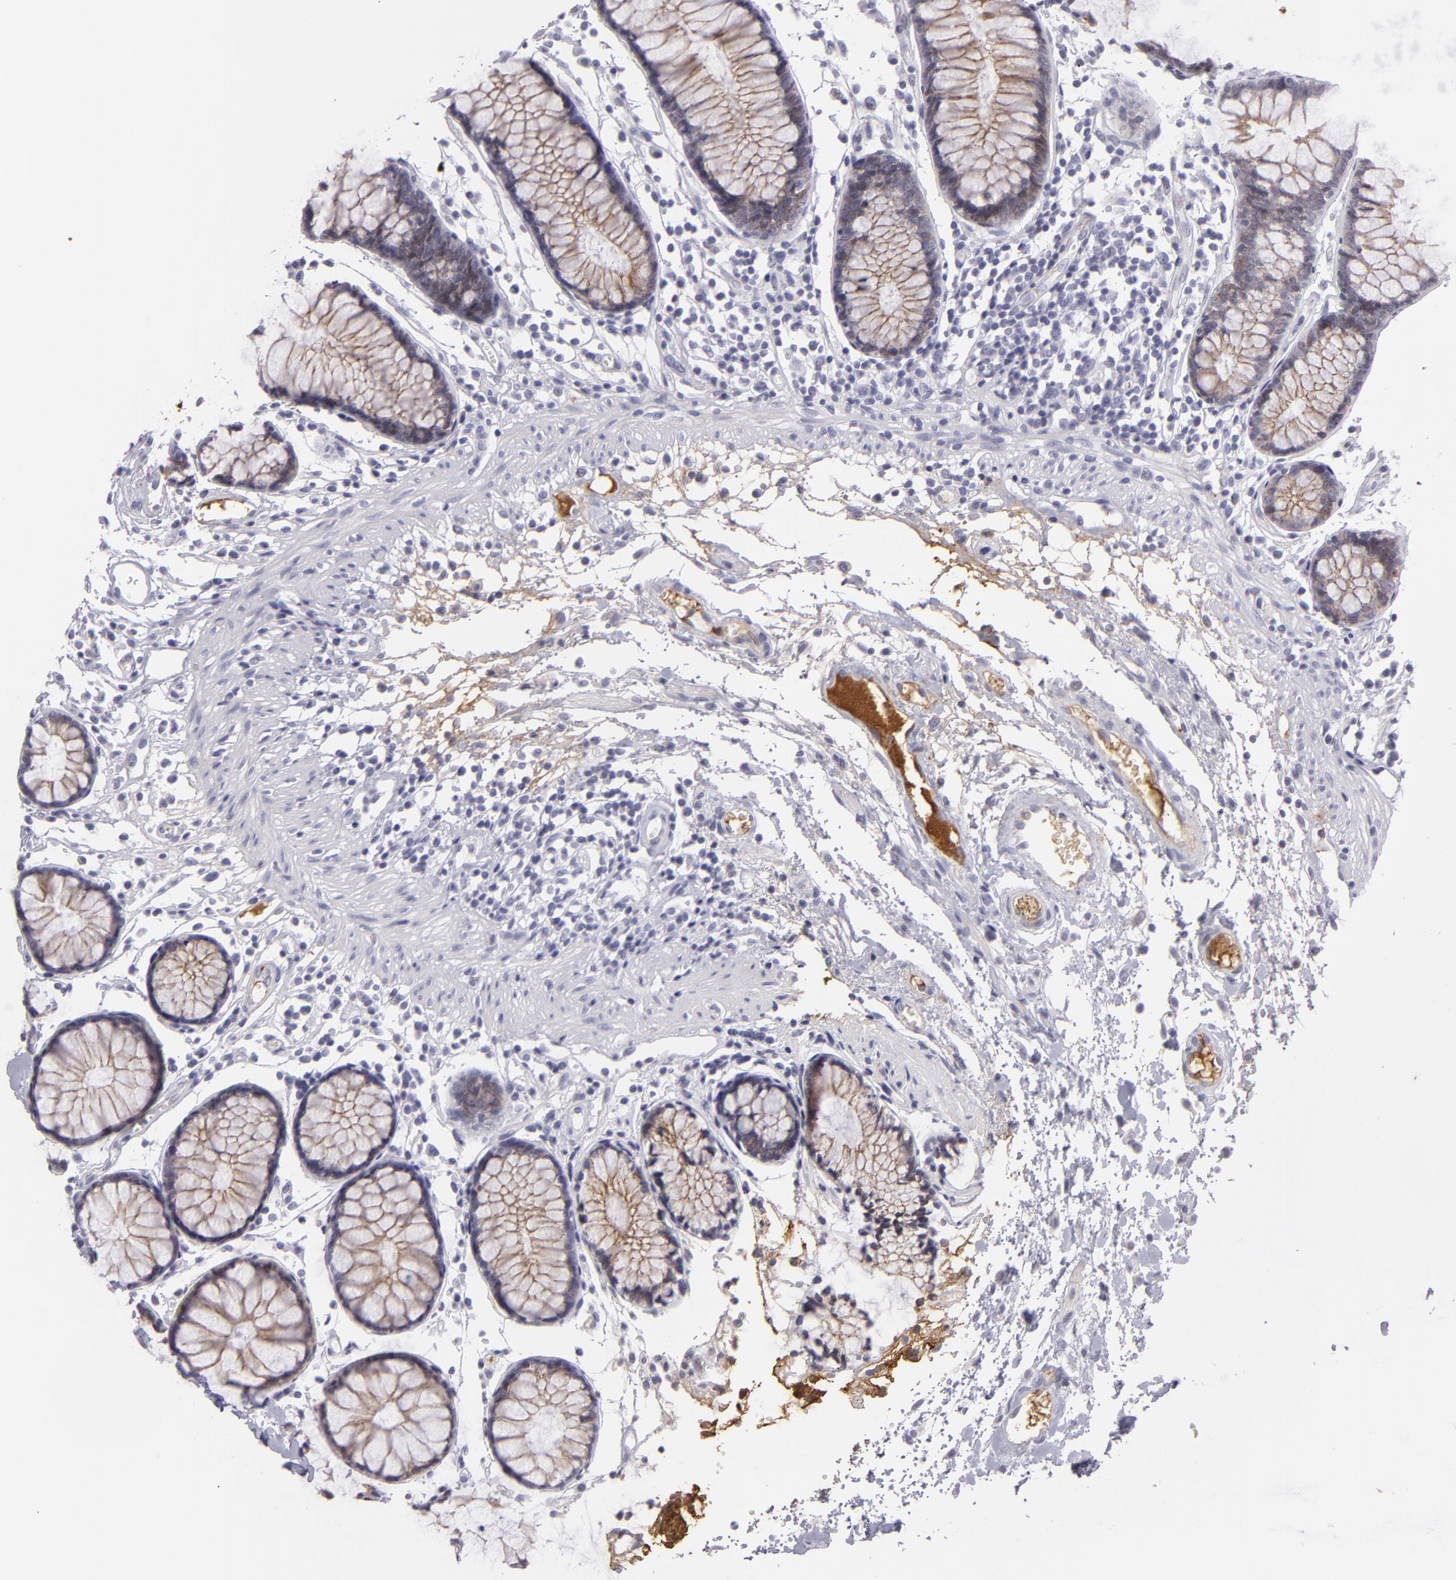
{"staining": {"intensity": "weak", "quantity": ">75%", "location": "cytoplasmic/membranous"}, "tissue": "colon", "cell_type": "Endothelial cells", "image_type": "normal", "snomed": [{"axis": "morphology", "description": "Normal tissue, NOS"}, {"axis": "topography", "description": "Colon"}], "caption": "Normal colon shows weak cytoplasmic/membranous staining in about >75% of endothelial cells.", "gene": "CTNNB1", "patient": {"sex": "female", "age": 78}}